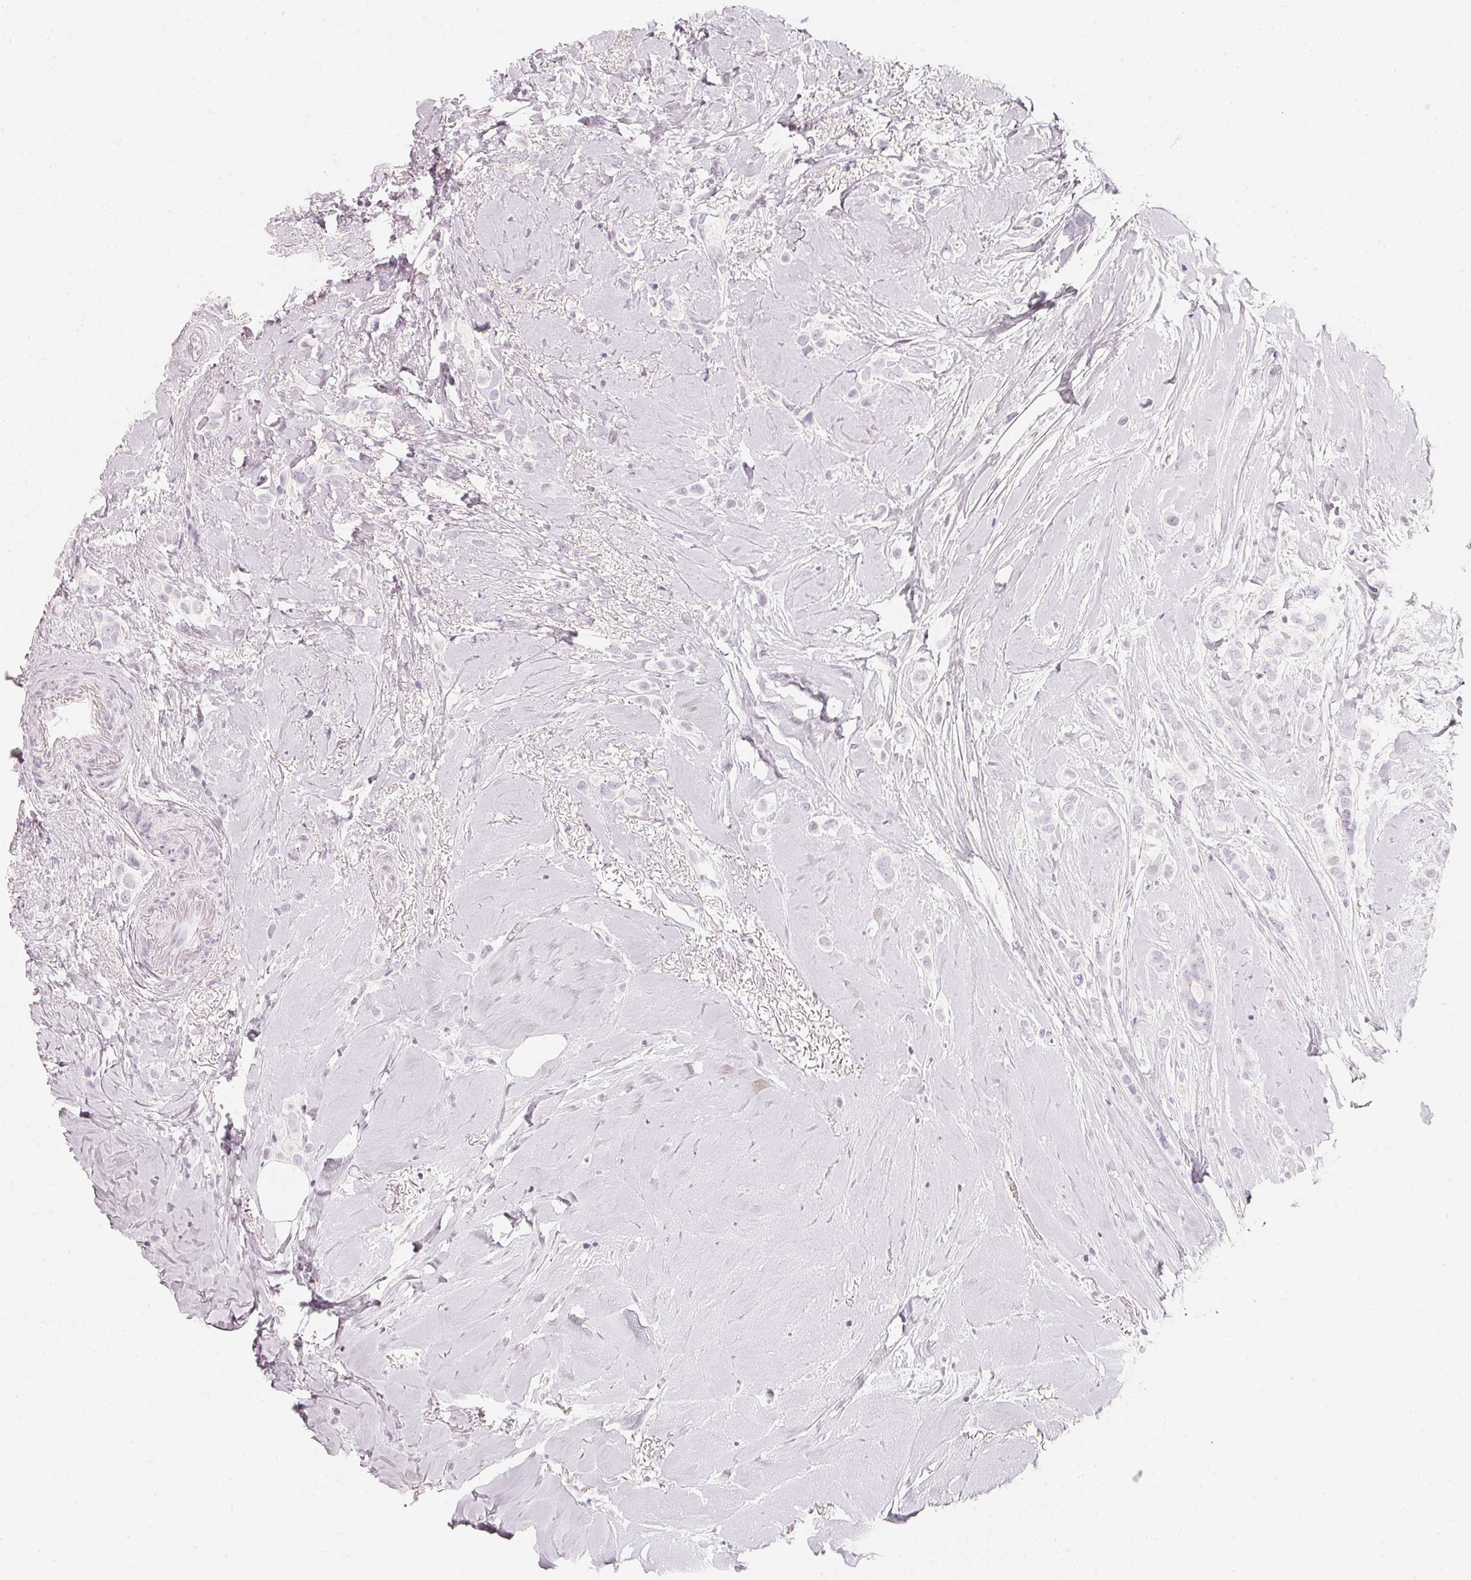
{"staining": {"intensity": "negative", "quantity": "none", "location": "none"}, "tissue": "breast cancer", "cell_type": "Tumor cells", "image_type": "cancer", "snomed": [{"axis": "morphology", "description": "Lobular carcinoma"}, {"axis": "topography", "description": "Breast"}], "caption": "Image shows no protein staining in tumor cells of lobular carcinoma (breast) tissue.", "gene": "SLC22A8", "patient": {"sex": "female", "age": 66}}